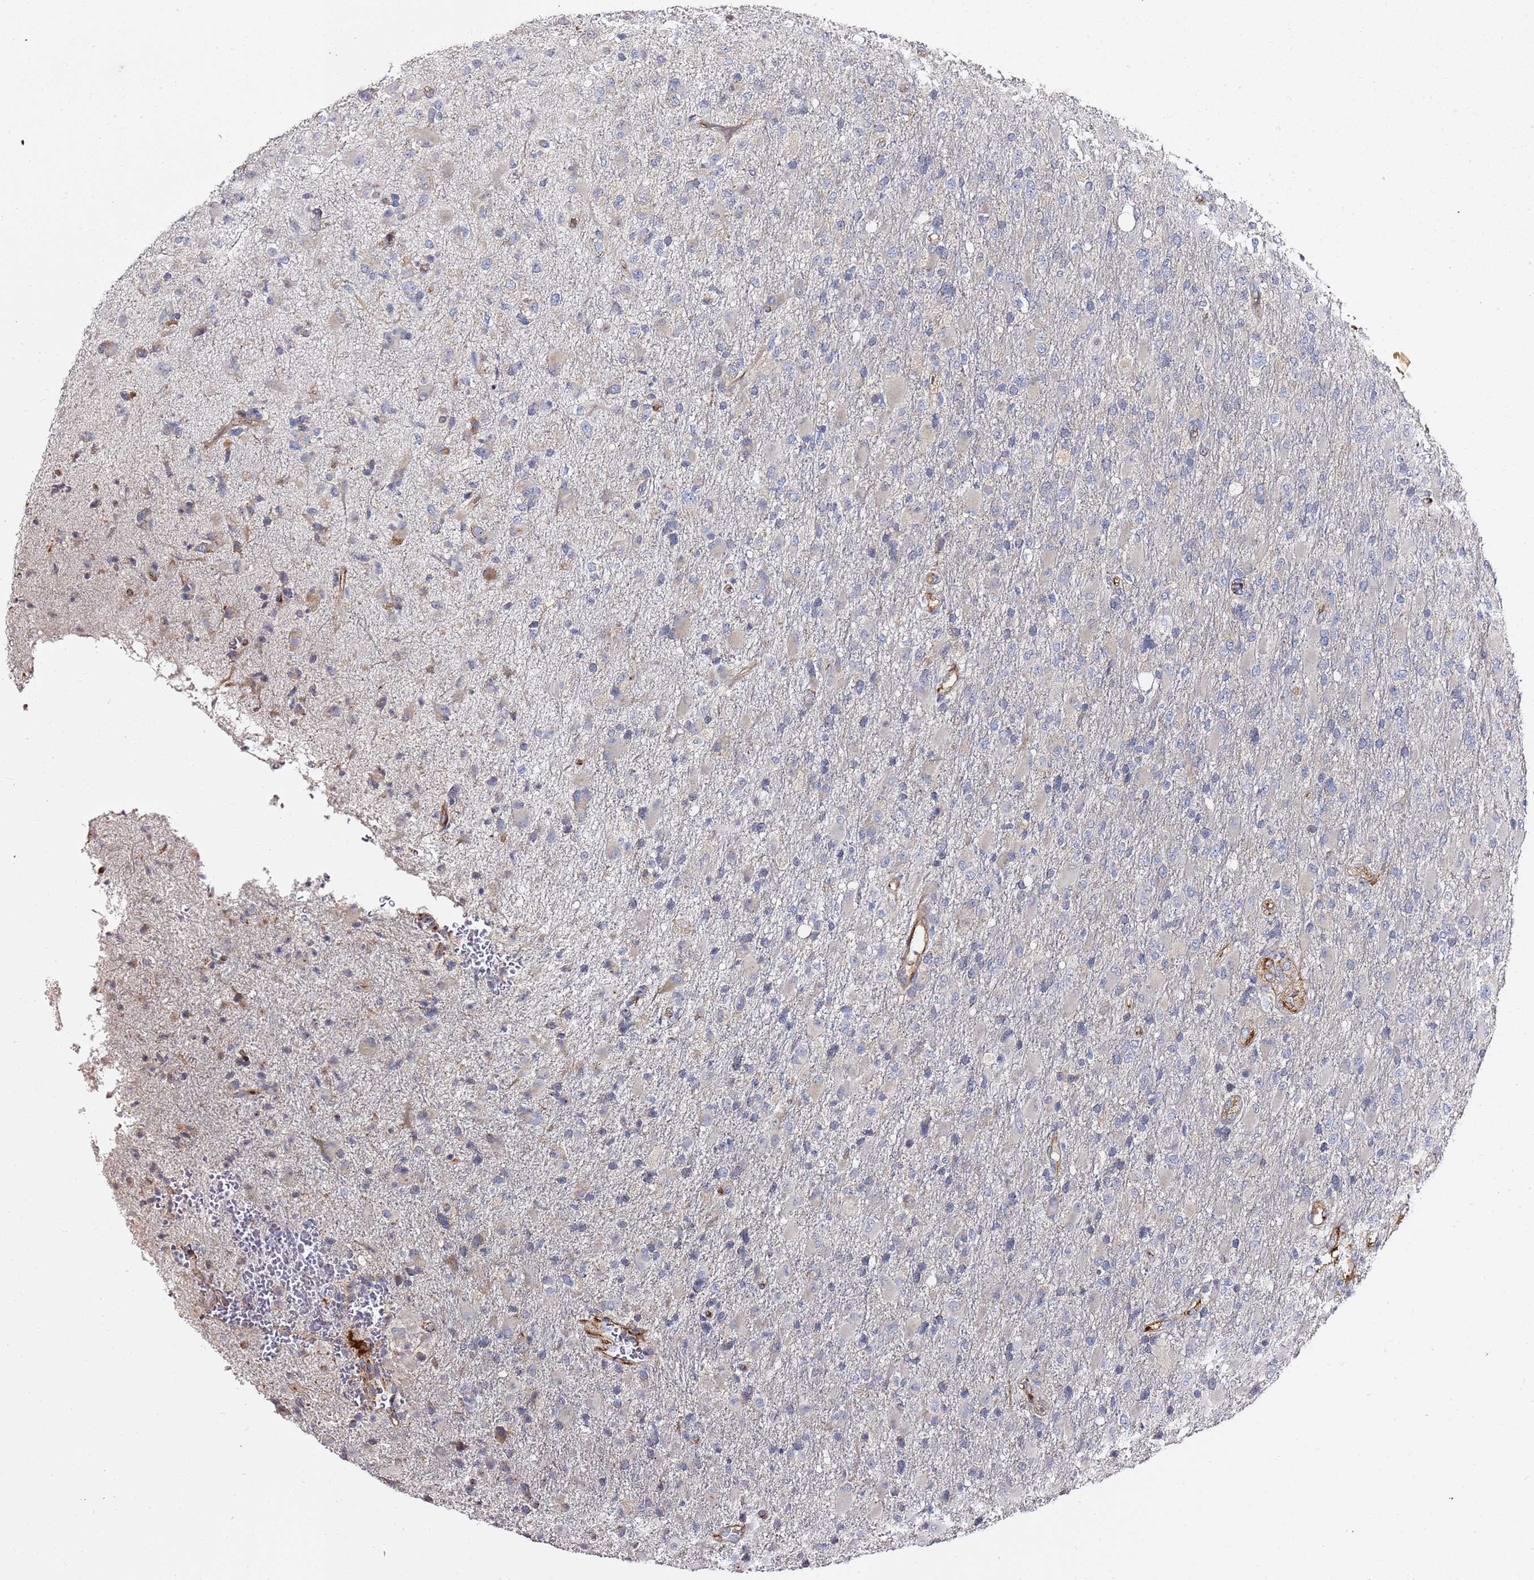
{"staining": {"intensity": "negative", "quantity": "none", "location": "none"}, "tissue": "glioma", "cell_type": "Tumor cells", "image_type": "cancer", "snomed": [{"axis": "morphology", "description": "Glioma, malignant, Low grade"}, {"axis": "topography", "description": "Brain"}], "caption": "The photomicrograph reveals no staining of tumor cells in glioma.", "gene": "EPS8L1", "patient": {"sex": "male", "age": 65}}